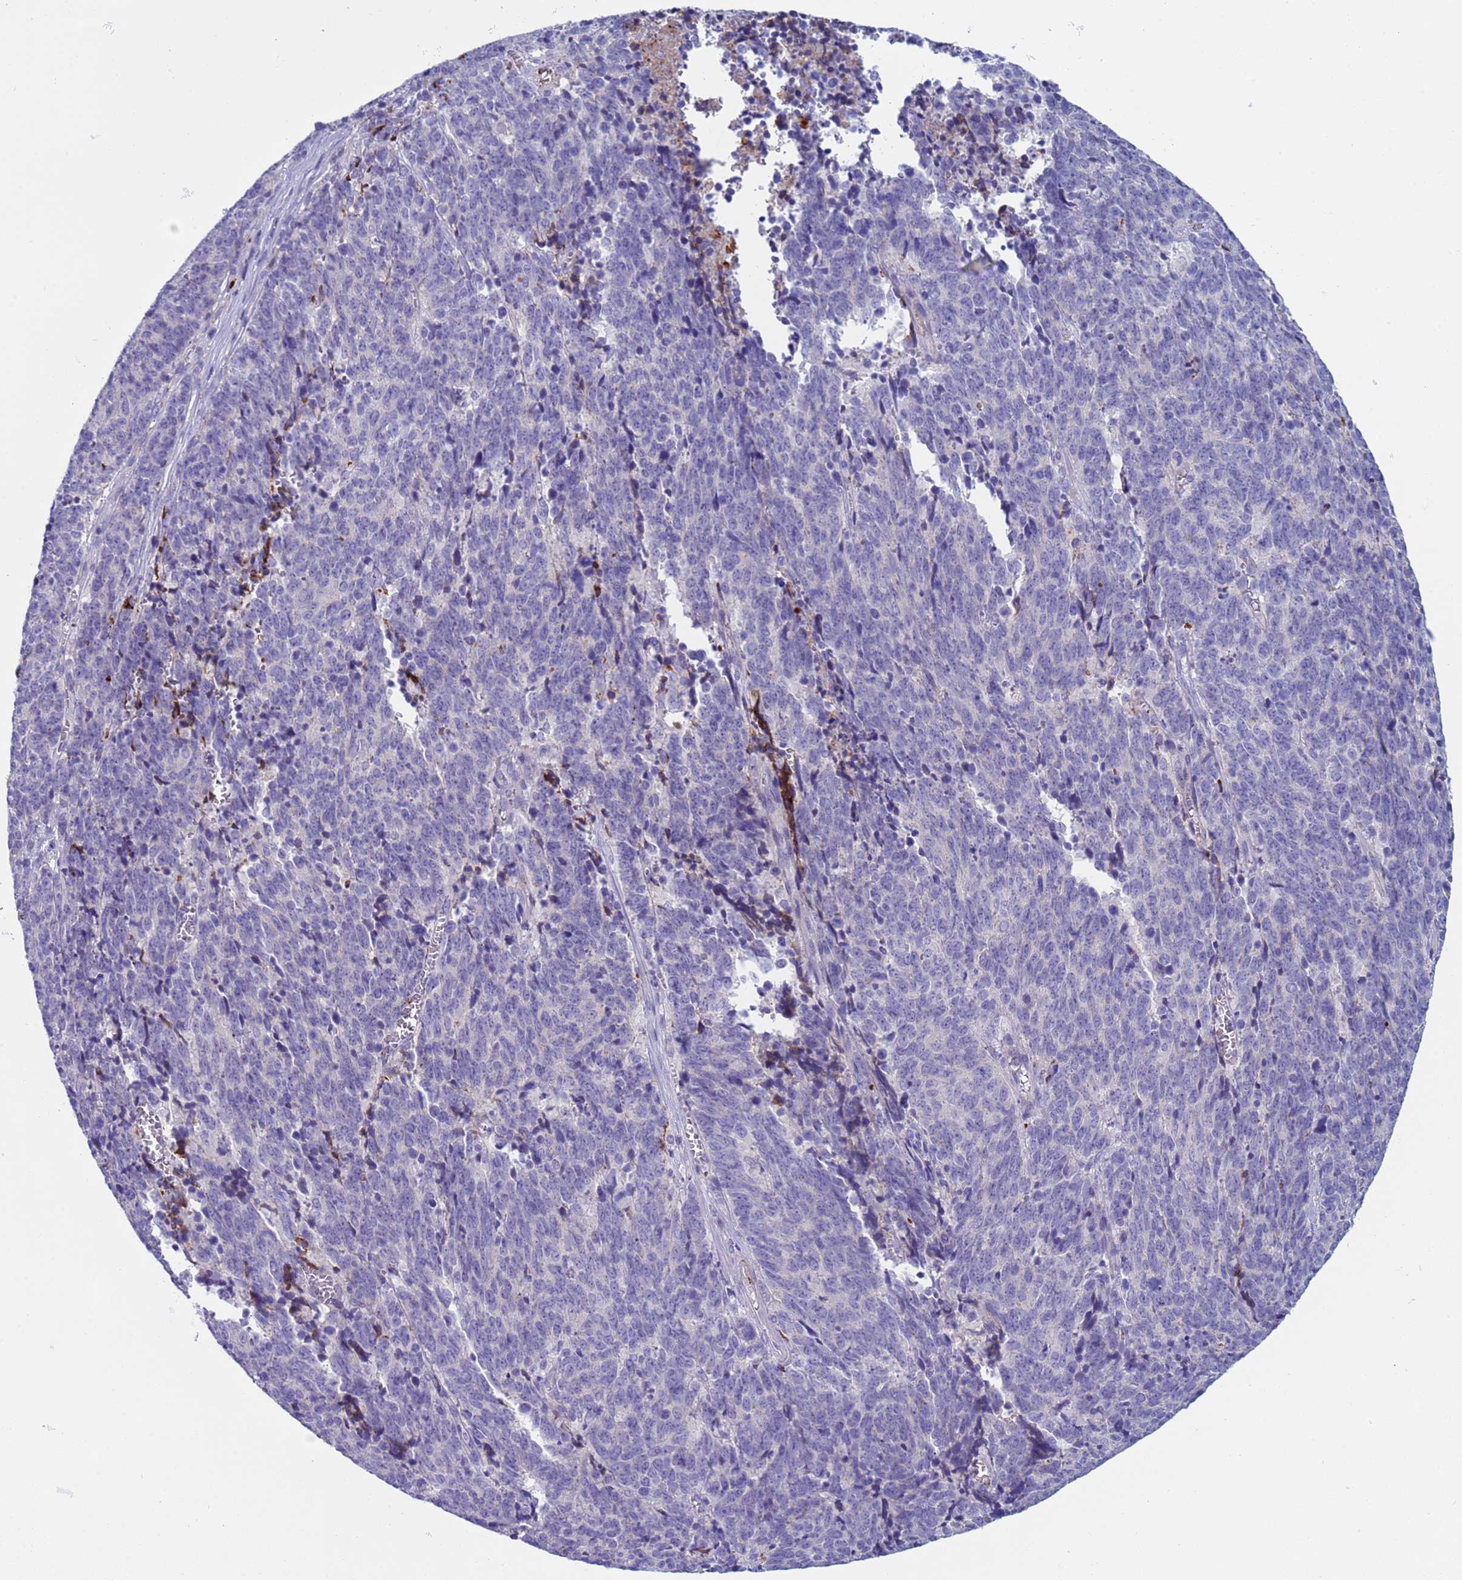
{"staining": {"intensity": "negative", "quantity": "none", "location": "none"}, "tissue": "cervical cancer", "cell_type": "Tumor cells", "image_type": "cancer", "snomed": [{"axis": "morphology", "description": "Squamous cell carcinoma, NOS"}, {"axis": "topography", "description": "Cervix"}], "caption": "Tumor cells are negative for protein expression in human cervical squamous cell carcinoma.", "gene": "C4orf46", "patient": {"sex": "female", "age": 29}}